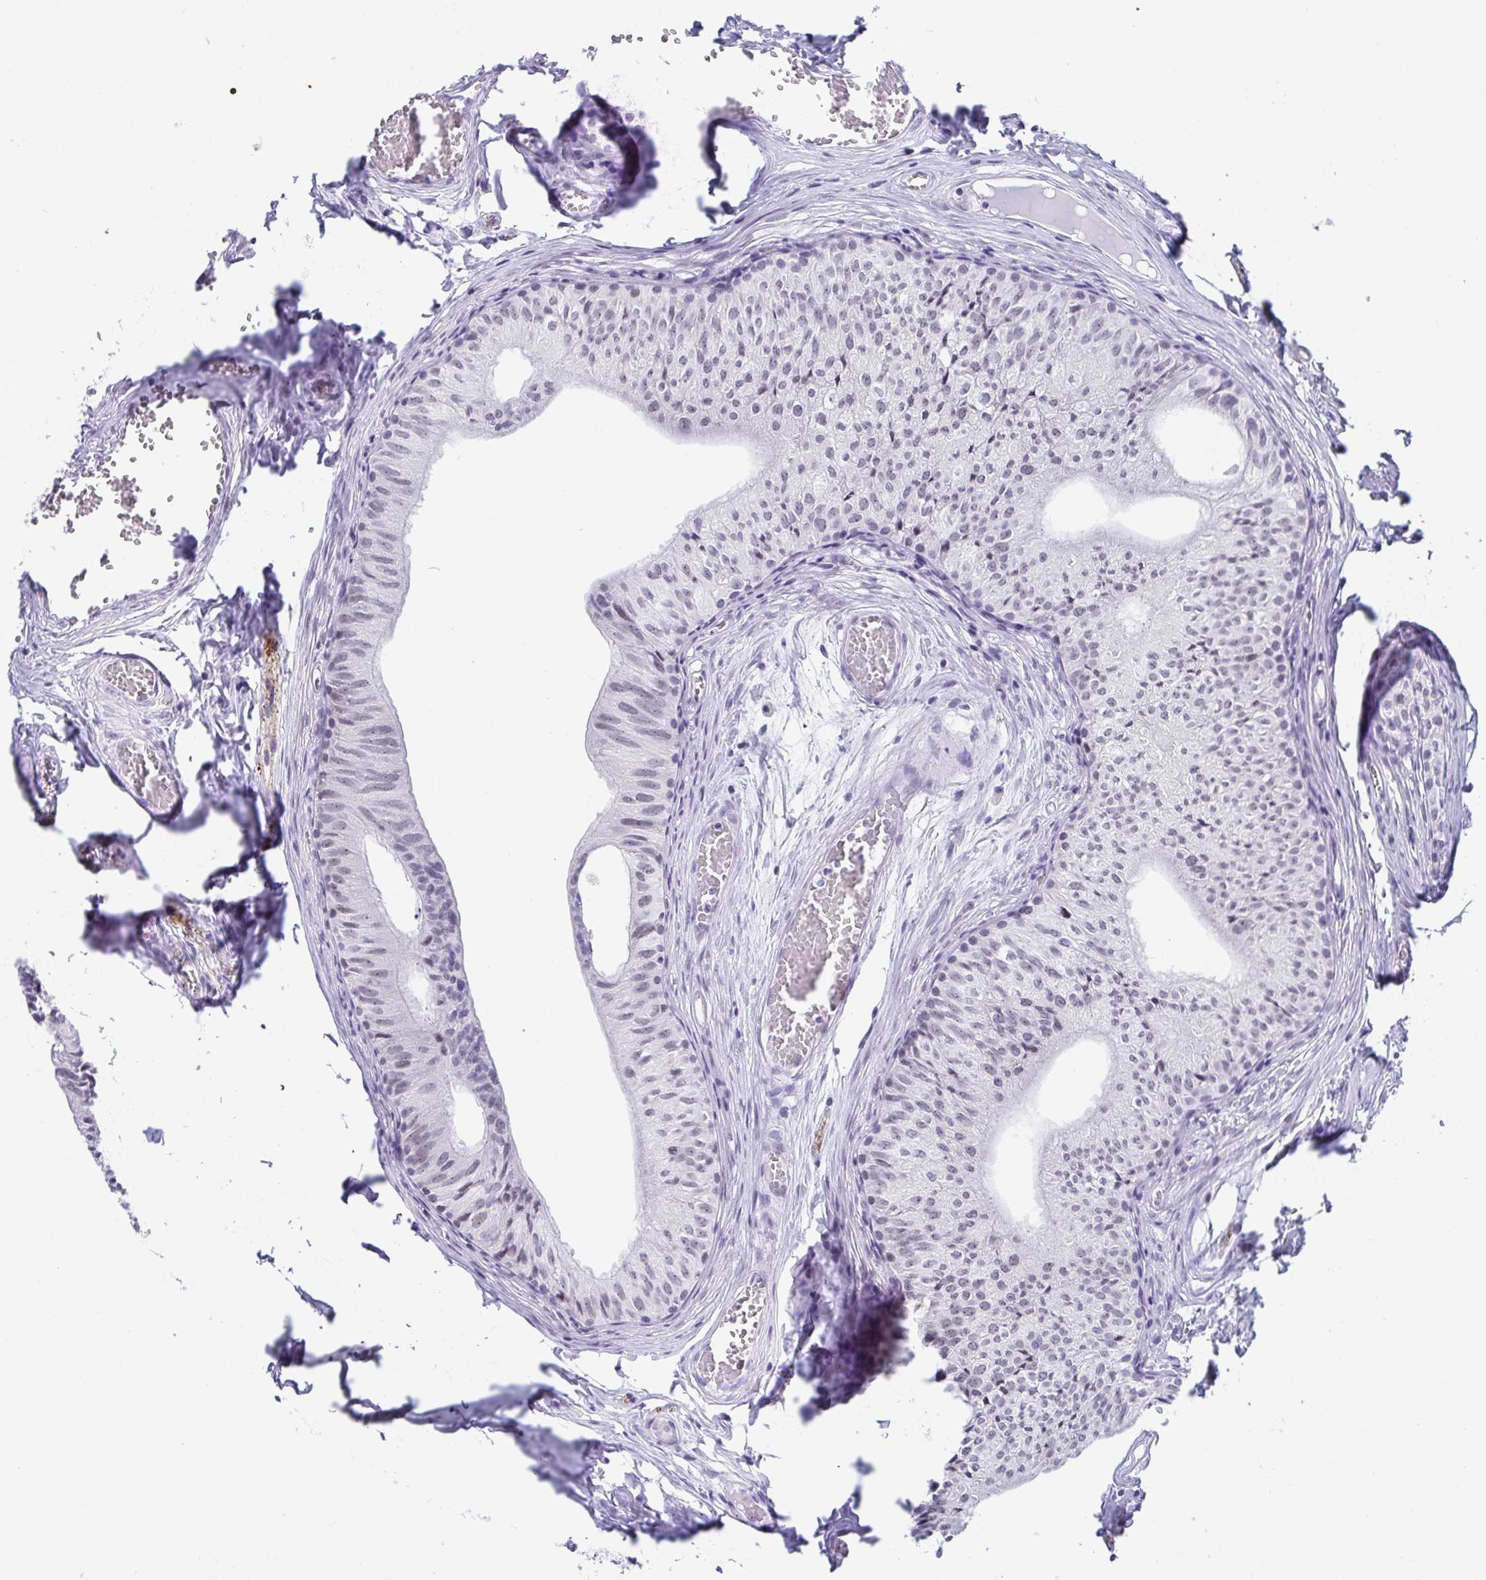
{"staining": {"intensity": "negative", "quantity": "none", "location": "none"}, "tissue": "epididymis", "cell_type": "Glandular cells", "image_type": "normal", "snomed": [{"axis": "morphology", "description": "Normal tissue, NOS"}, {"axis": "topography", "description": "Epididymis"}], "caption": "Glandular cells show no significant staining in benign epididymis. Brightfield microscopy of immunohistochemistry (IHC) stained with DAB (brown) and hematoxylin (blue), captured at high magnification.", "gene": "WDR72", "patient": {"sex": "male", "age": 25}}